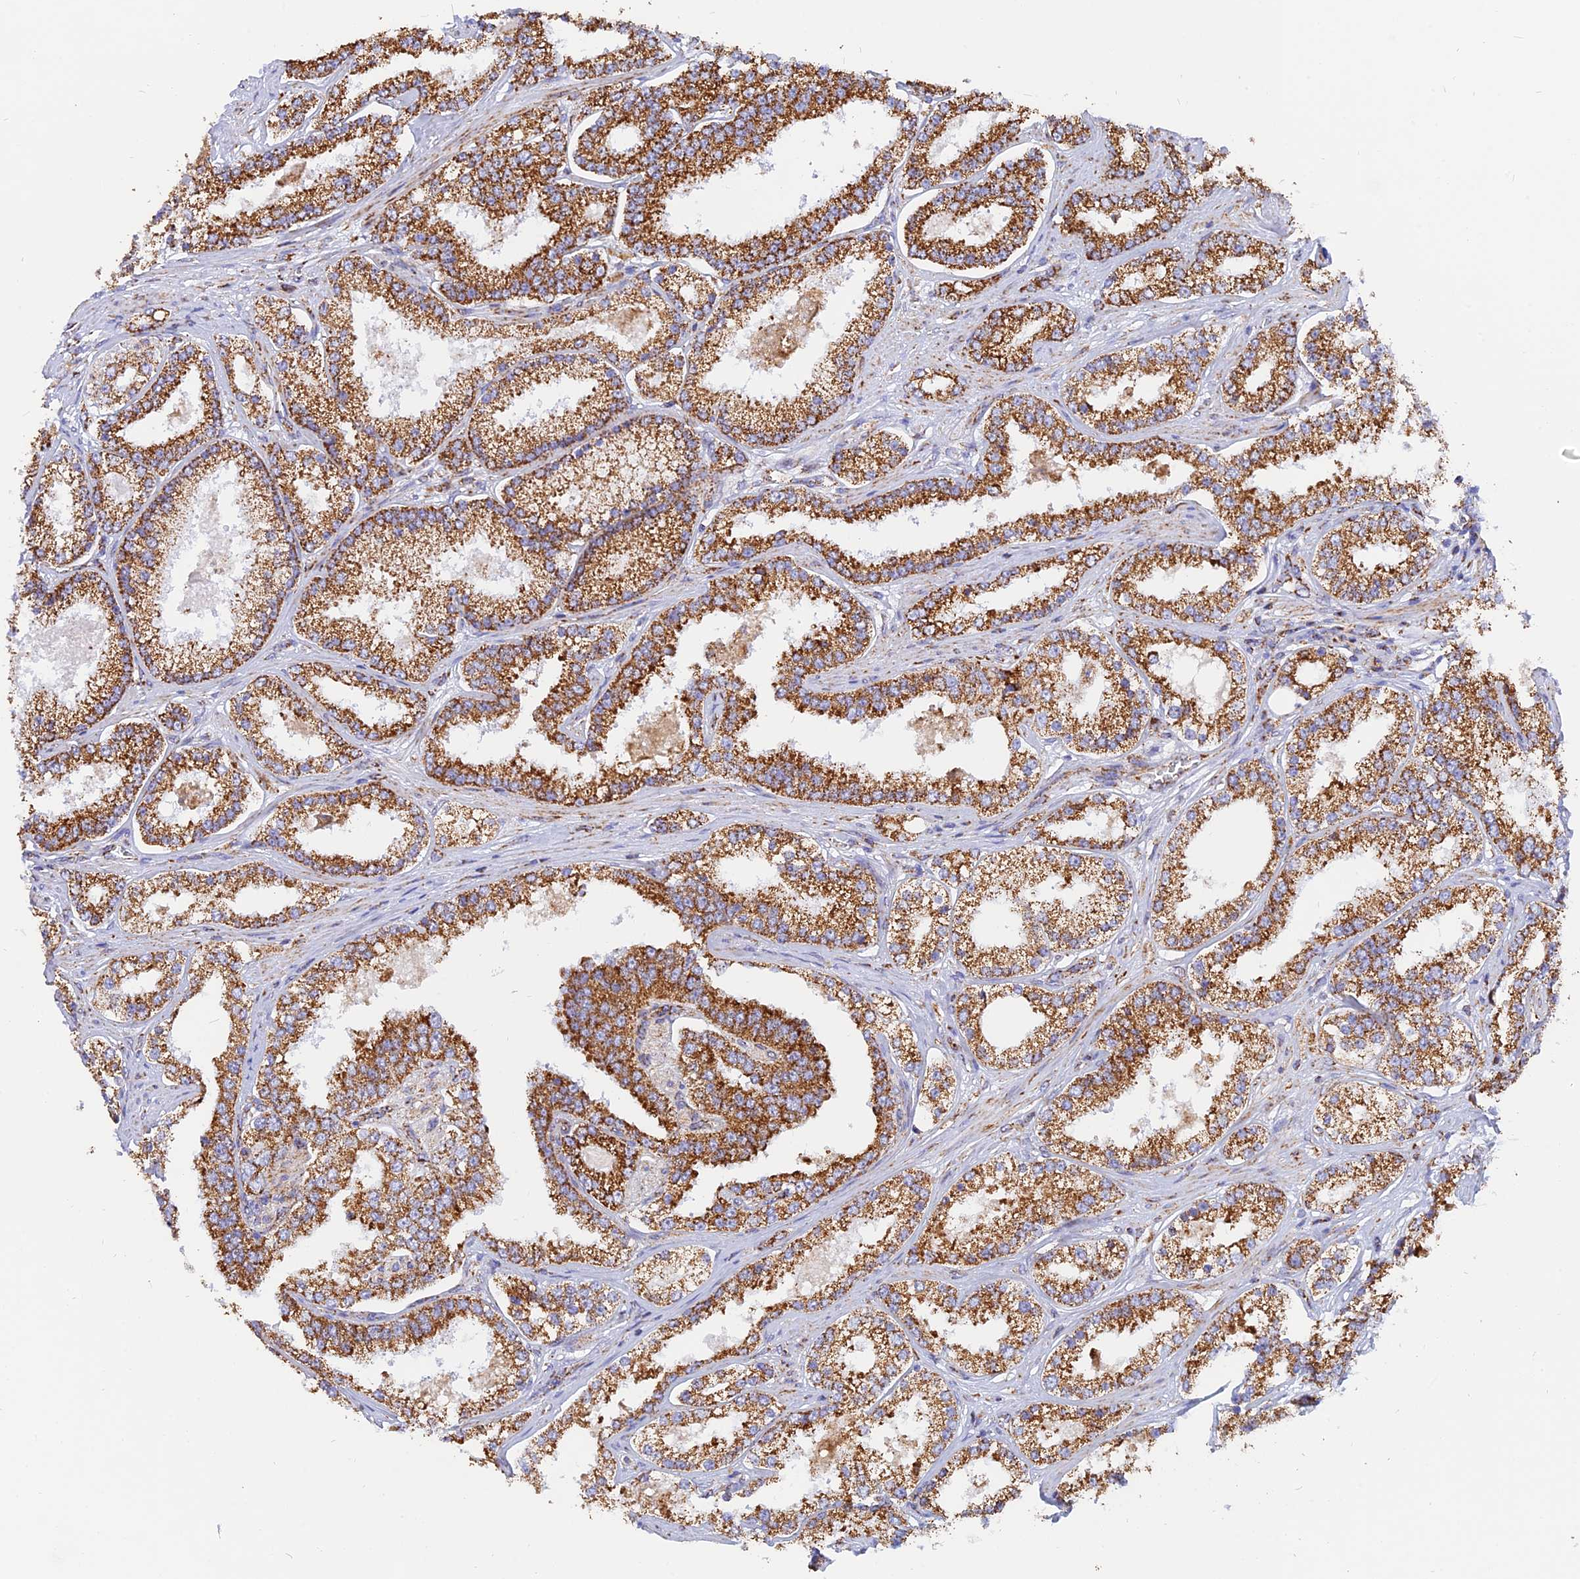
{"staining": {"intensity": "strong", "quantity": ">75%", "location": "cytoplasmic/membranous"}, "tissue": "prostate cancer", "cell_type": "Tumor cells", "image_type": "cancer", "snomed": [{"axis": "morphology", "description": "Normal tissue, NOS"}, {"axis": "morphology", "description": "Adenocarcinoma, High grade"}, {"axis": "topography", "description": "Prostate"}], "caption": "A brown stain highlights strong cytoplasmic/membranous staining of a protein in human prostate cancer tumor cells. (DAB = brown stain, brightfield microscopy at high magnification).", "gene": "NDUFB6", "patient": {"sex": "male", "age": 83}}